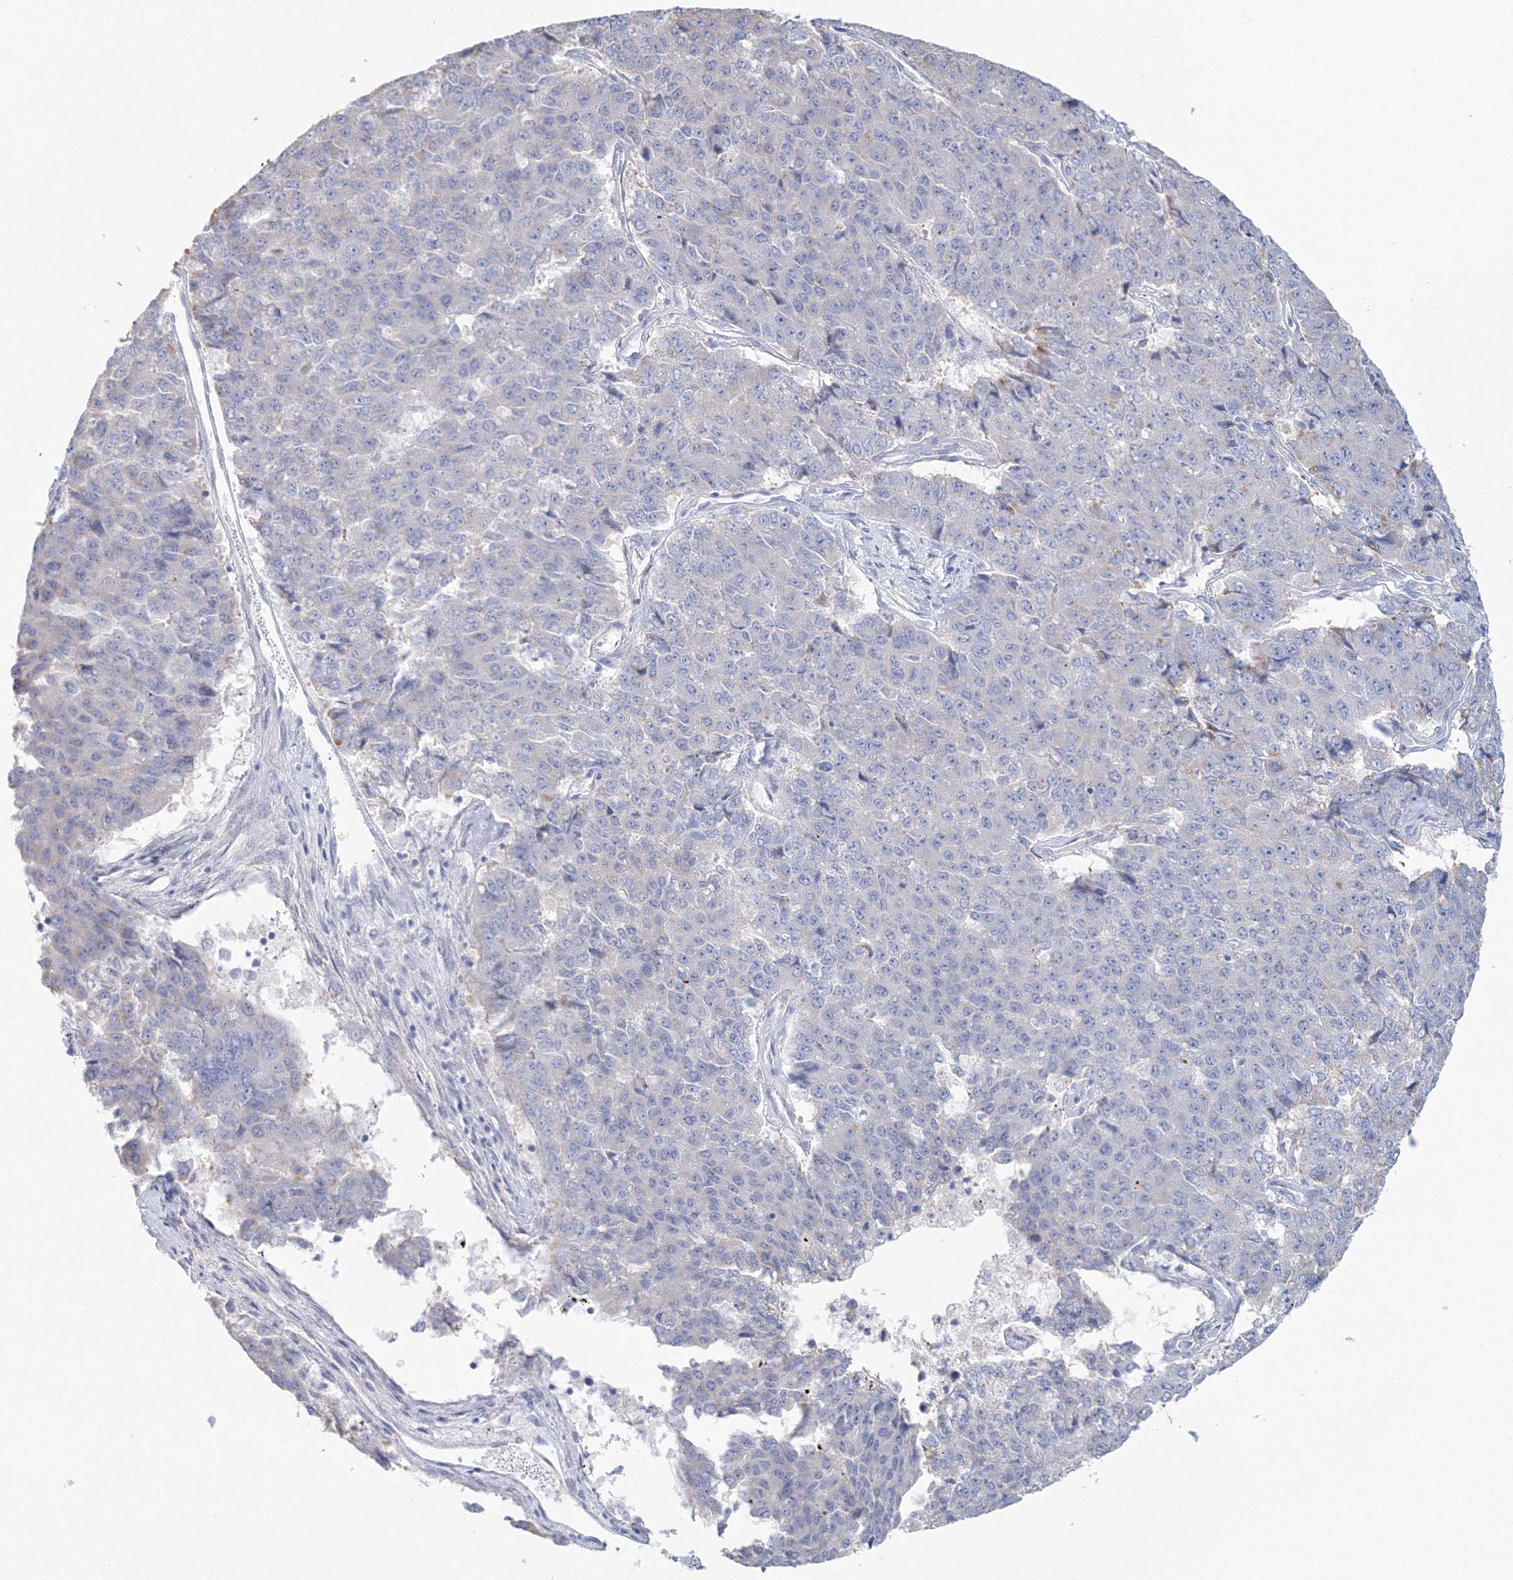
{"staining": {"intensity": "negative", "quantity": "none", "location": "none"}, "tissue": "pancreatic cancer", "cell_type": "Tumor cells", "image_type": "cancer", "snomed": [{"axis": "morphology", "description": "Adenocarcinoma, NOS"}, {"axis": "topography", "description": "Pancreas"}], "caption": "A high-resolution image shows immunohistochemistry staining of adenocarcinoma (pancreatic), which exhibits no significant positivity in tumor cells. (Immunohistochemistry, brightfield microscopy, high magnification).", "gene": "VSIG1", "patient": {"sex": "male", "age": 50}}